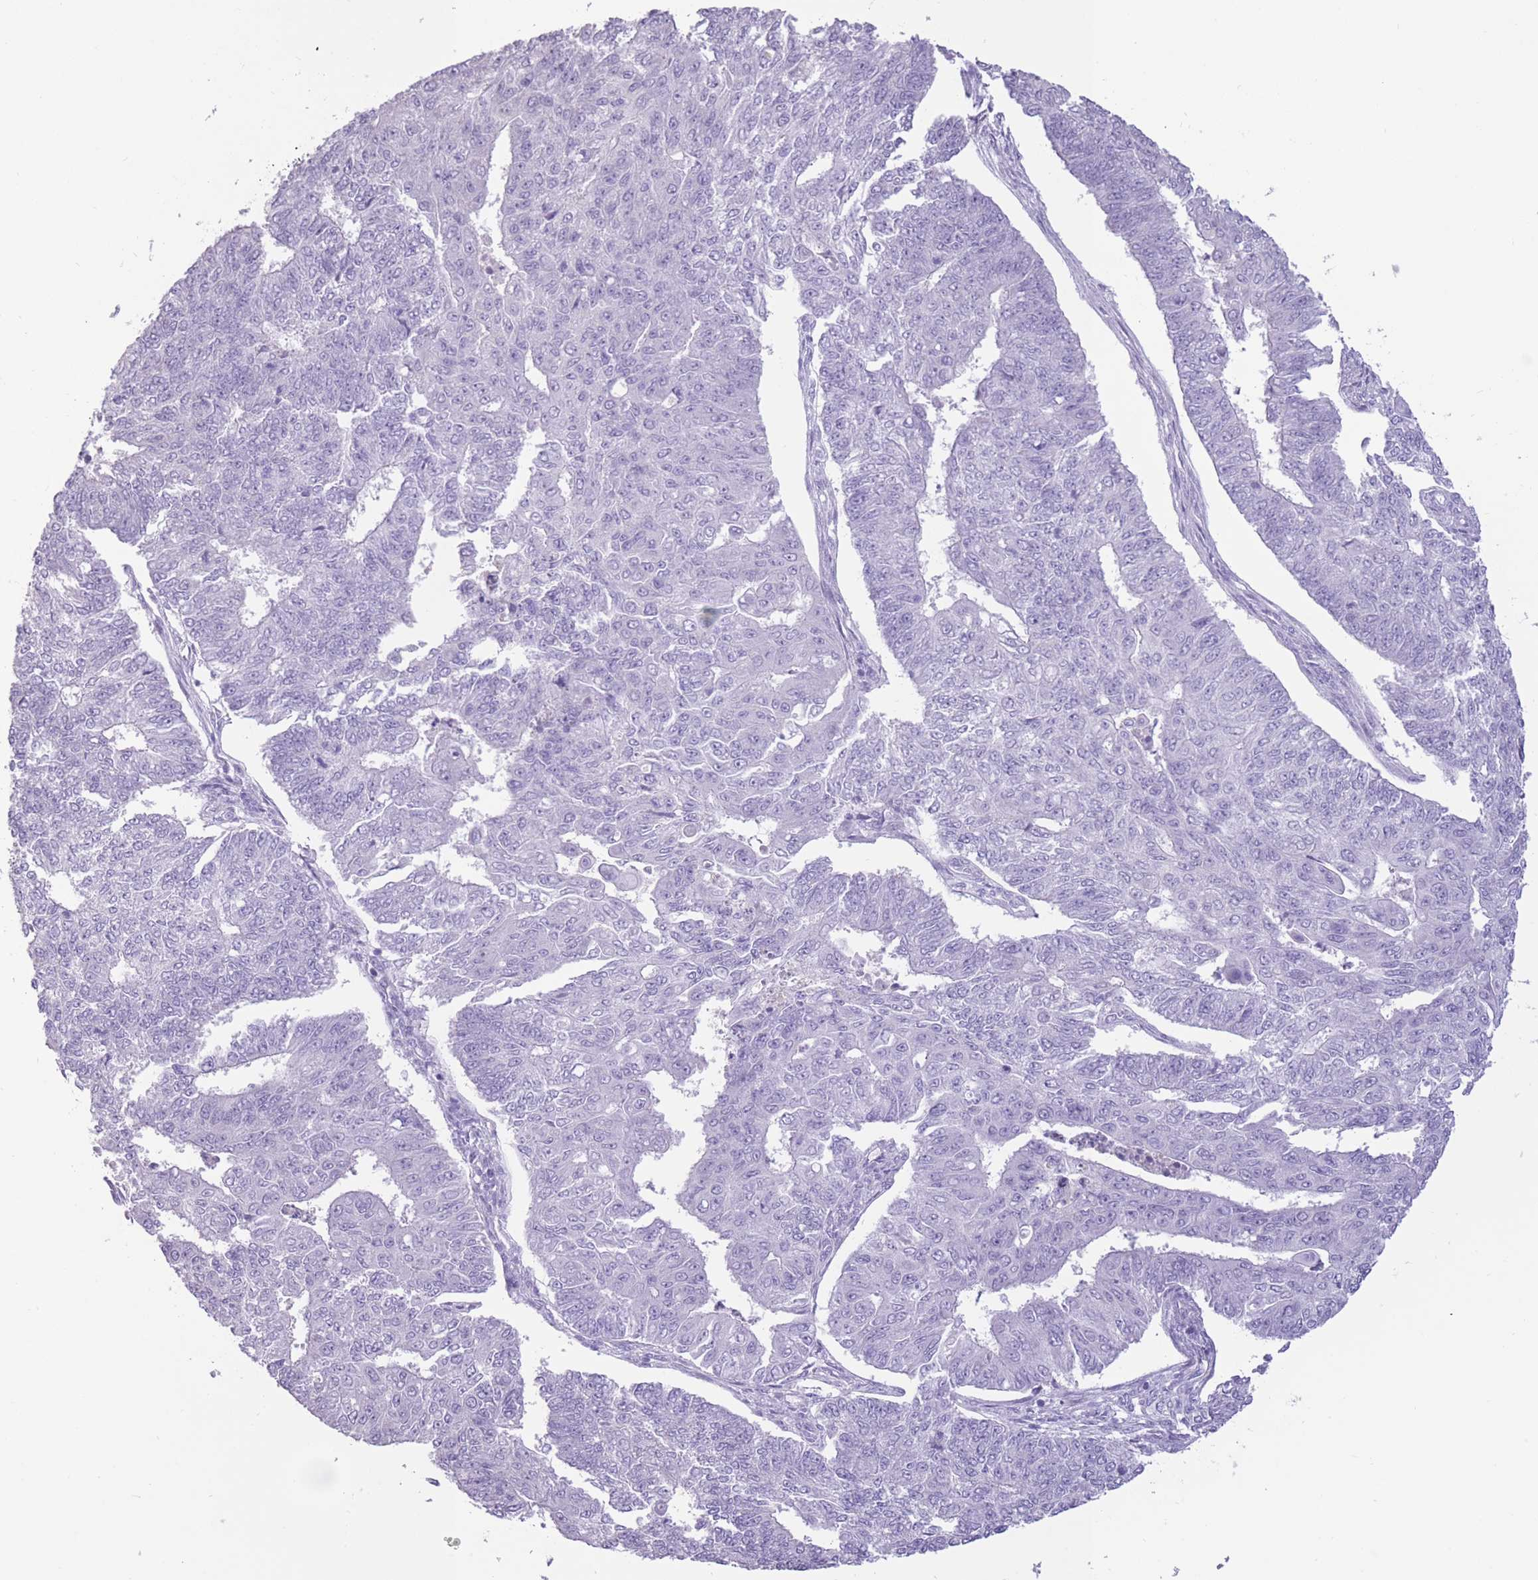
{"staining": {"intensity": "negative", "quantity": "none", "location": "none"}, "tissue": "endometrial cancer", "cell_type": "Tumor cells", "image_type": "cancer", "snomed": [{"axis": "morphology", "description": "Adenocarcinoma, NOS"}, {"axis": "topography", "description": "Endometrium"}], "caption": "This is an immunohistochemistry (IHC) photomicrograph of human endometrial cancer. There is no expression in tumor cells.", "gene": "WDR70", "patient": {"sex": "female", "age": 32}}